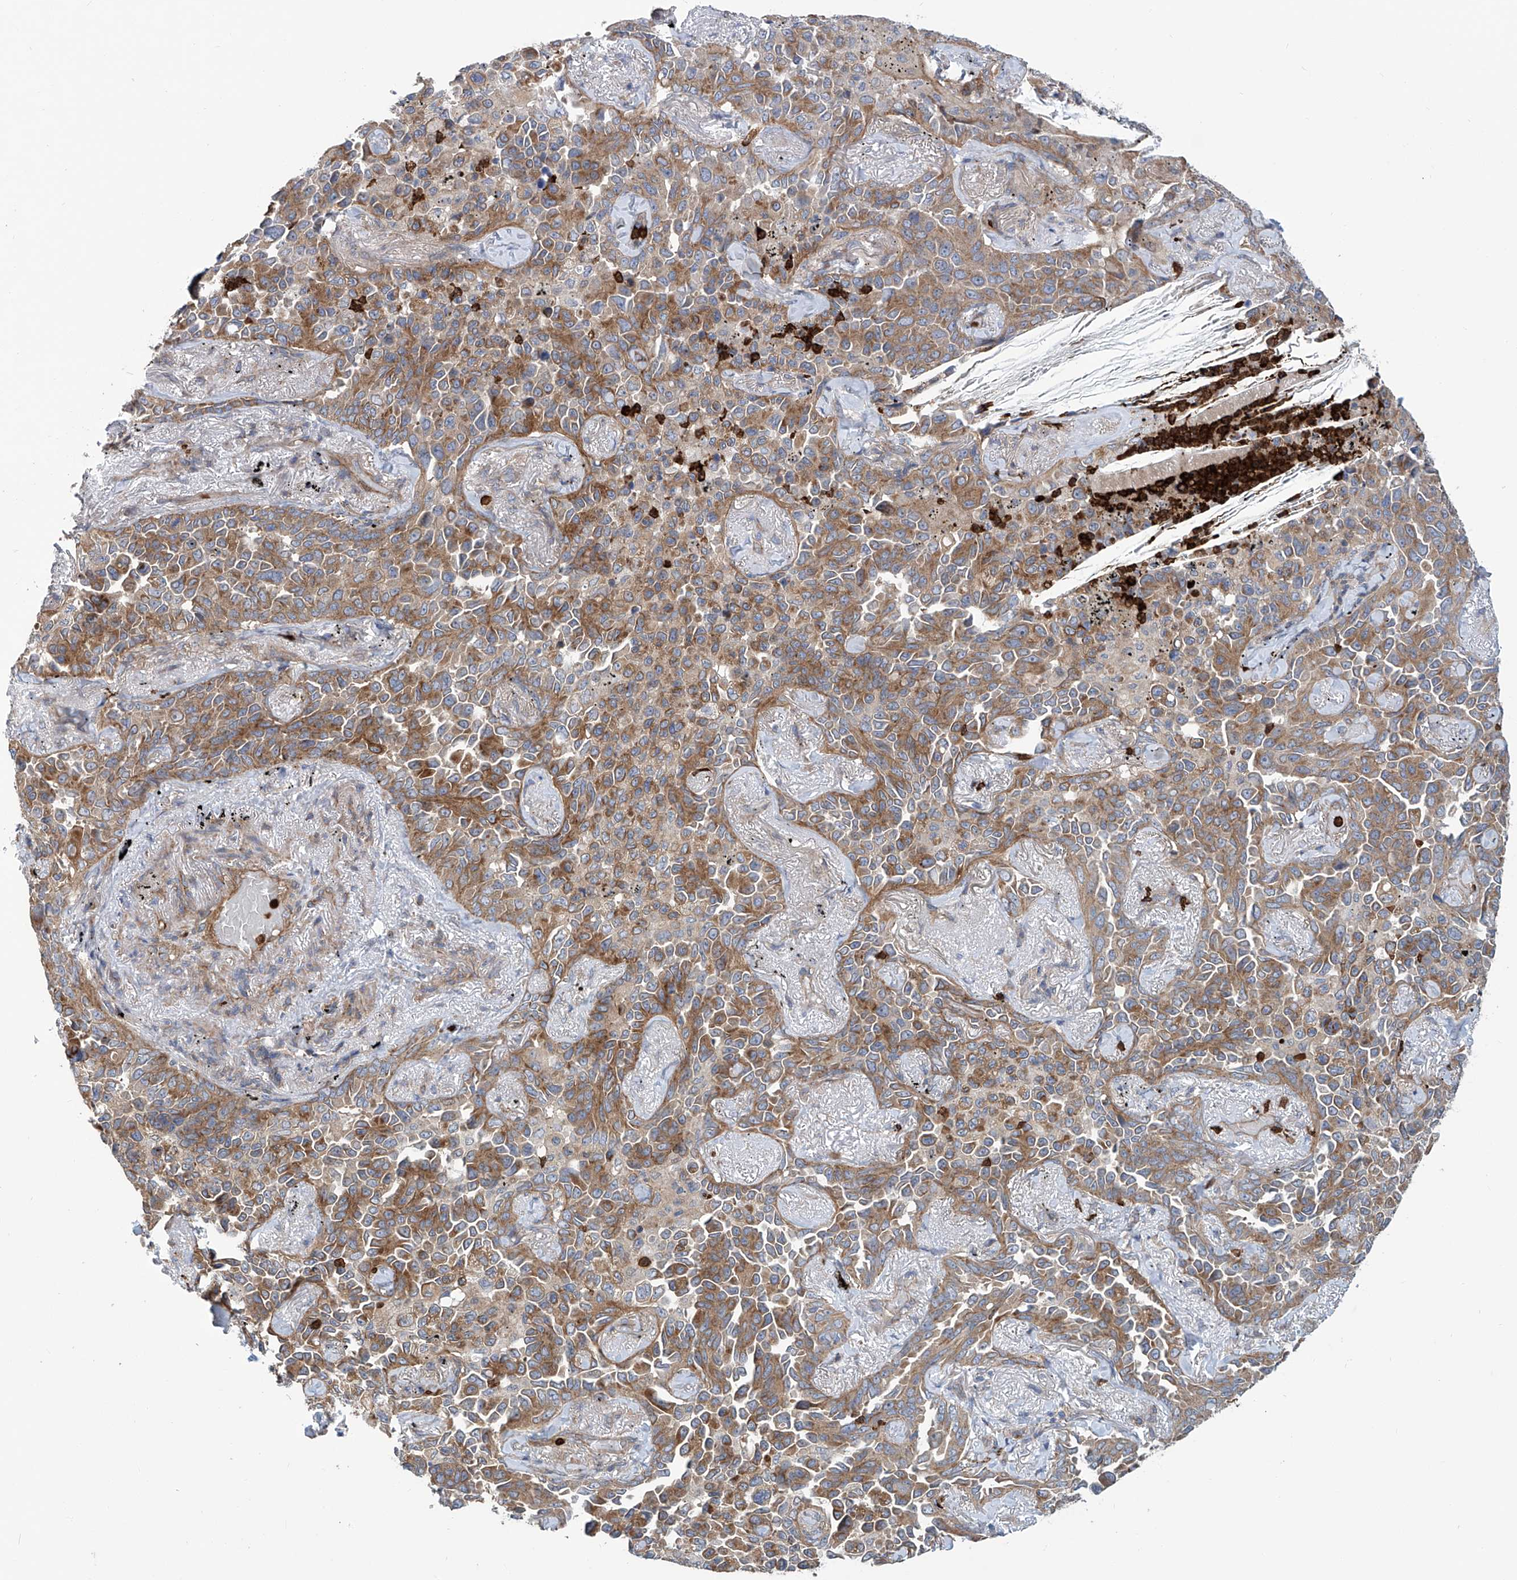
{"staining": {"intensity": "moderate", "quantity": ">75%", "location": "cytoplasmic/membranous"}, "tissue": "lung cancer", "cell_type": "Tumor cells", "image_type": "cancer", "snomed": [{"axis": "morphology", "description": "Adenocarcinoma, NOS"}, {"axis": "topography", "description": "Lung"}], "caption": "A medium amount of moderate cytoplasmic/membranous staining is present in approximately >75% of tumor cells in lung cancer (adenocarcinoma) tissue.", "gene": "EIF2D", "patient": {"sex": "female", "age": 67}}